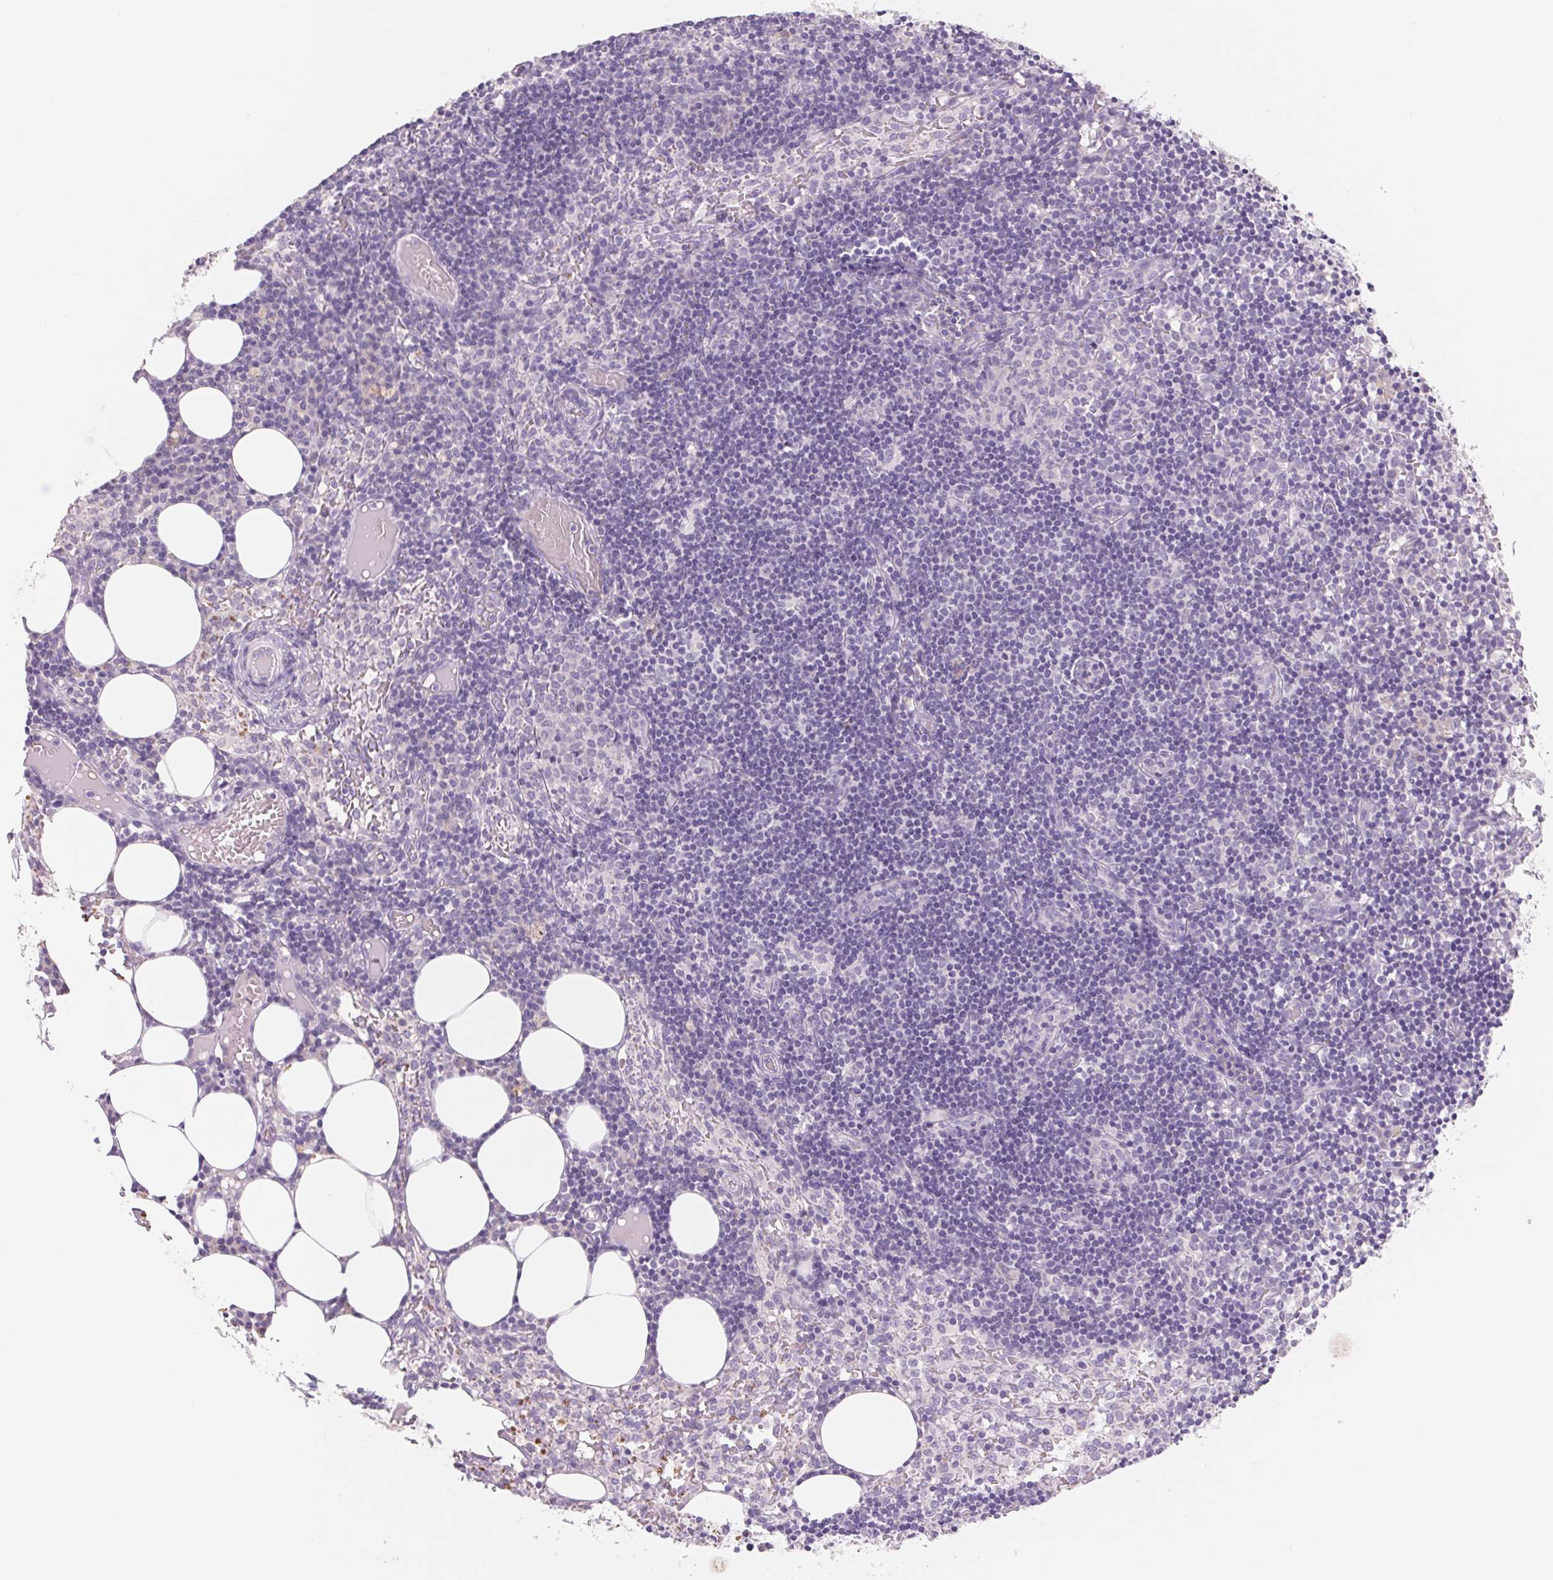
{"staining": {"intensity": "negative", "quantity": "none", "location": "none"}, "tissue": "lymph node", "cell_type": "Germinal center cells", "image_type": "normal", "snomed": [{"axis": "morphology", "description": "Normal tissue, NOS"}, {"axis": "topography", "description": "Lymph node"}], "caption": "High power microscopy histopathology image of an immunohistochemistry image of unremarkable lymph node, revealing no significant staining in germinal center cells. (Stains: DAB (3,3'-diaminobenzidine) immunohistochemistry (IHC) with hematoxylin counter stain, Microscopy: brightfield microscopy at high magnification).", "gene": "PNMA8B", "patient": {"sex": "female", "age": 41}}